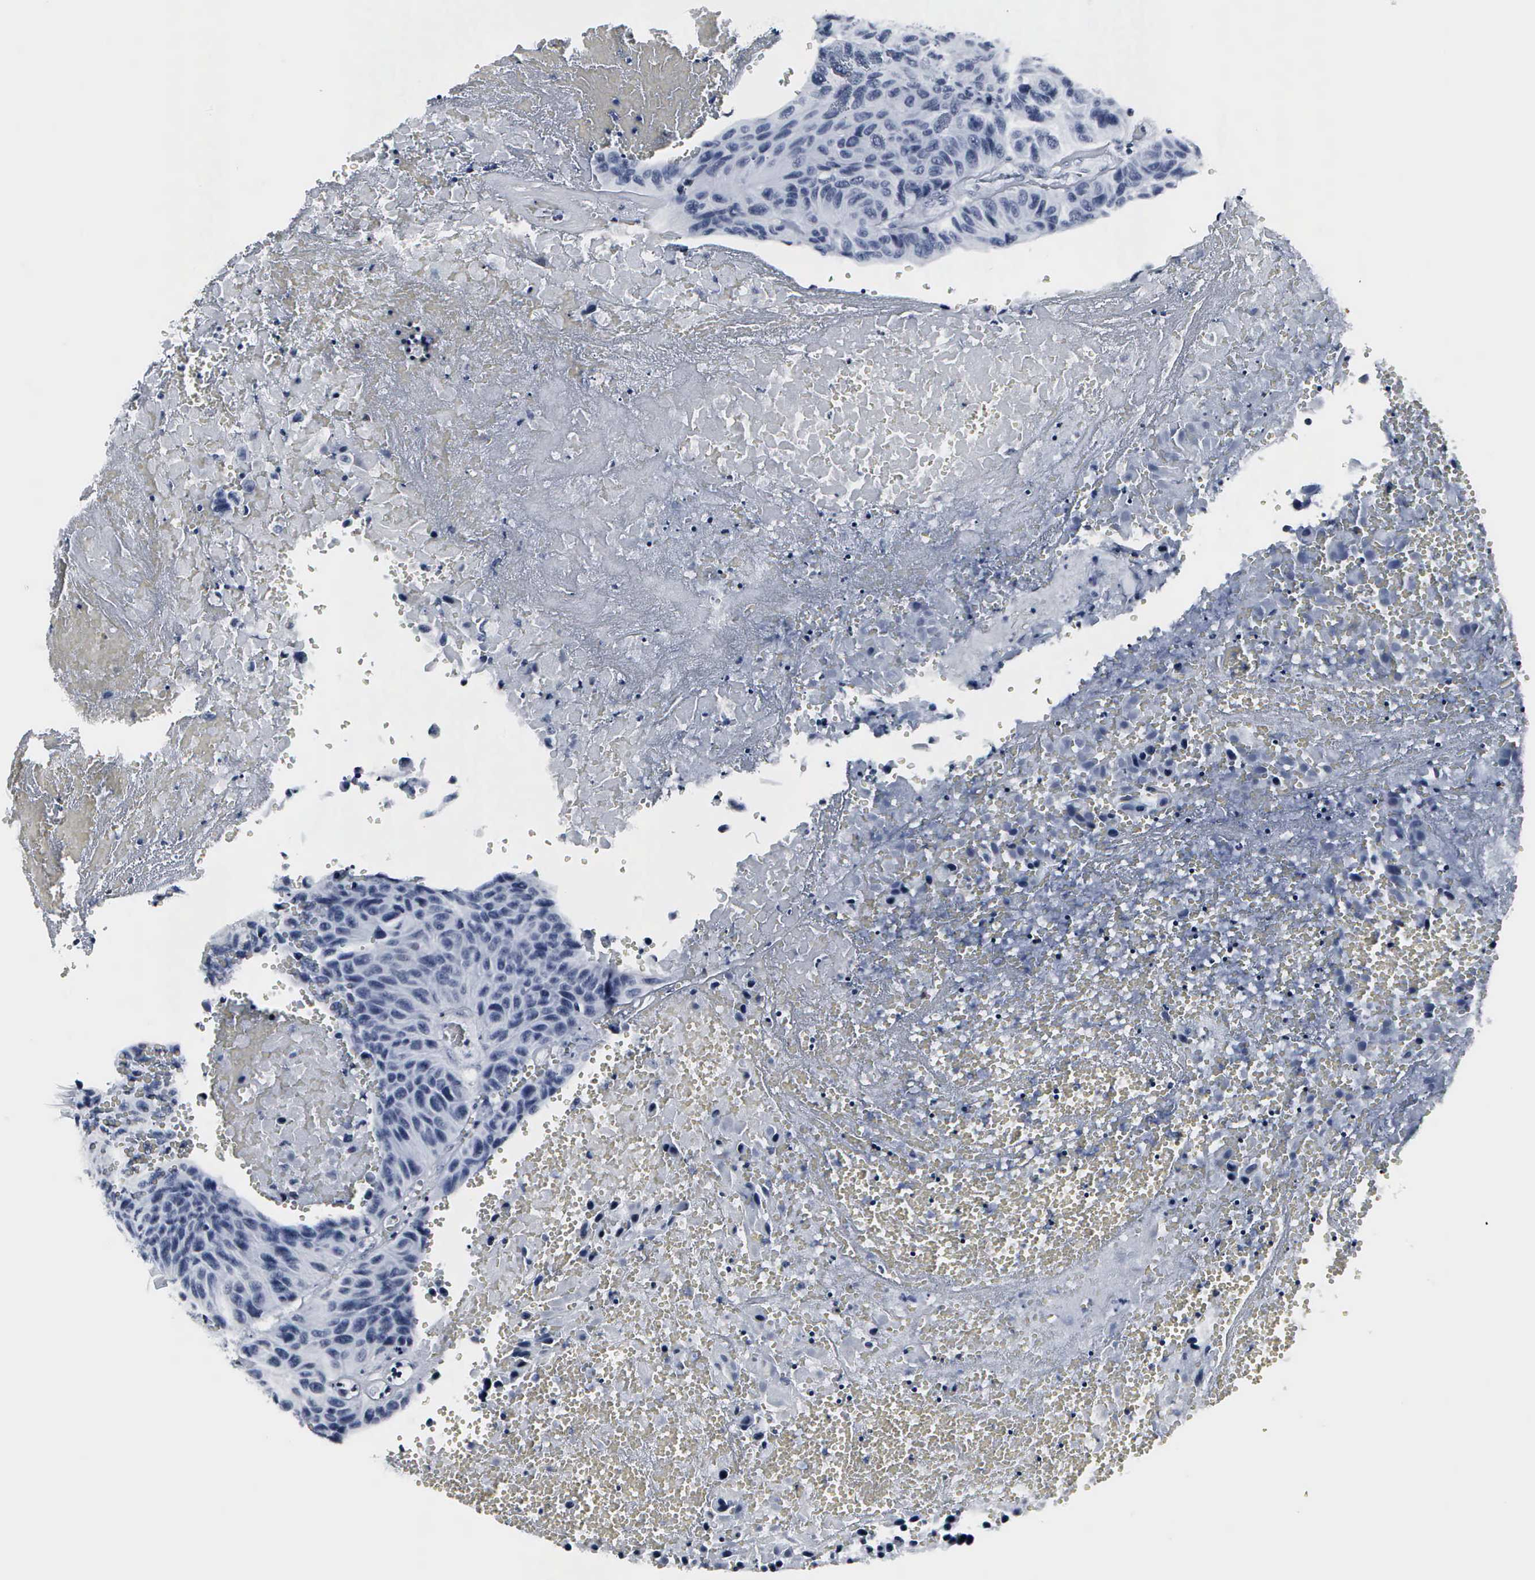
{"staining": {"intensity": "negative", "quantity": "none", "location": "none"}, "tissue": "urothelial cancer", "cell_type": "Tumor cells", "image_type": "cancer", "snomed": [{"axis": "morphology", "description": "Urothelial carcinoma, High grade"}, {"axis": "topography", "description": "Urinary bladder"}], "caption": "Immunohistochemical staining of human urothelial carcinoma (high-grade) demonstrates no significant staining in tumor cells.", "gene": "DGCR2", "patient": {"sex": "male", "age": 66}}